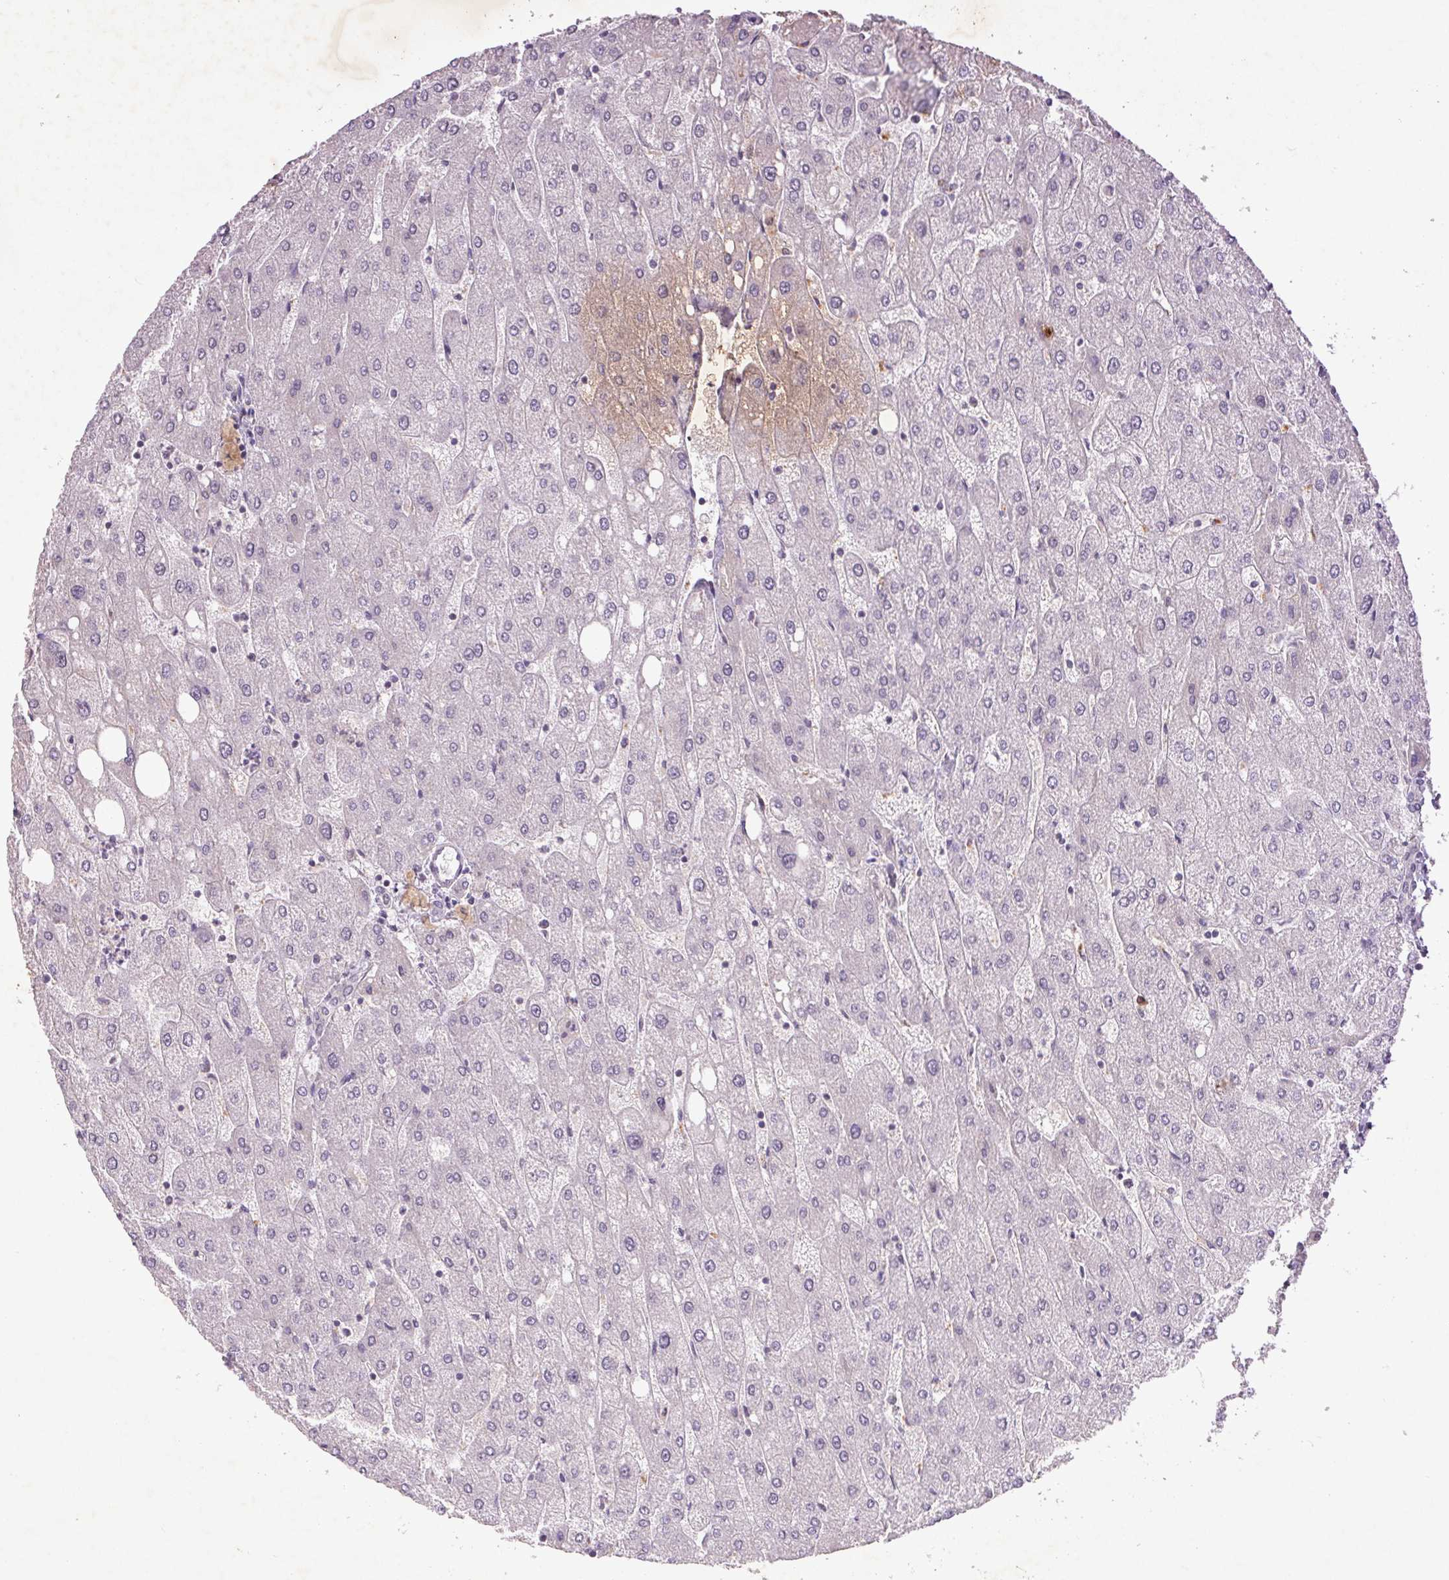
{"staining": {"intensity": "negative", "quantity": "none", "location": "none"}, "tissue": "liver", "cell_type": "Cholangiocytes", "image_type": "normal", "snomed": [{"axis": "morphology", "description": "Normal tissue, NOS"}, {"axis": "topography", "description": "Liver"}], "caption": "This is an immunohistochemistry photomicrograph of normal human liver. There is no positivity in cholangiocytes.", "gene": "FAM168B", "patient": {"sex": "male", "age": 67}}